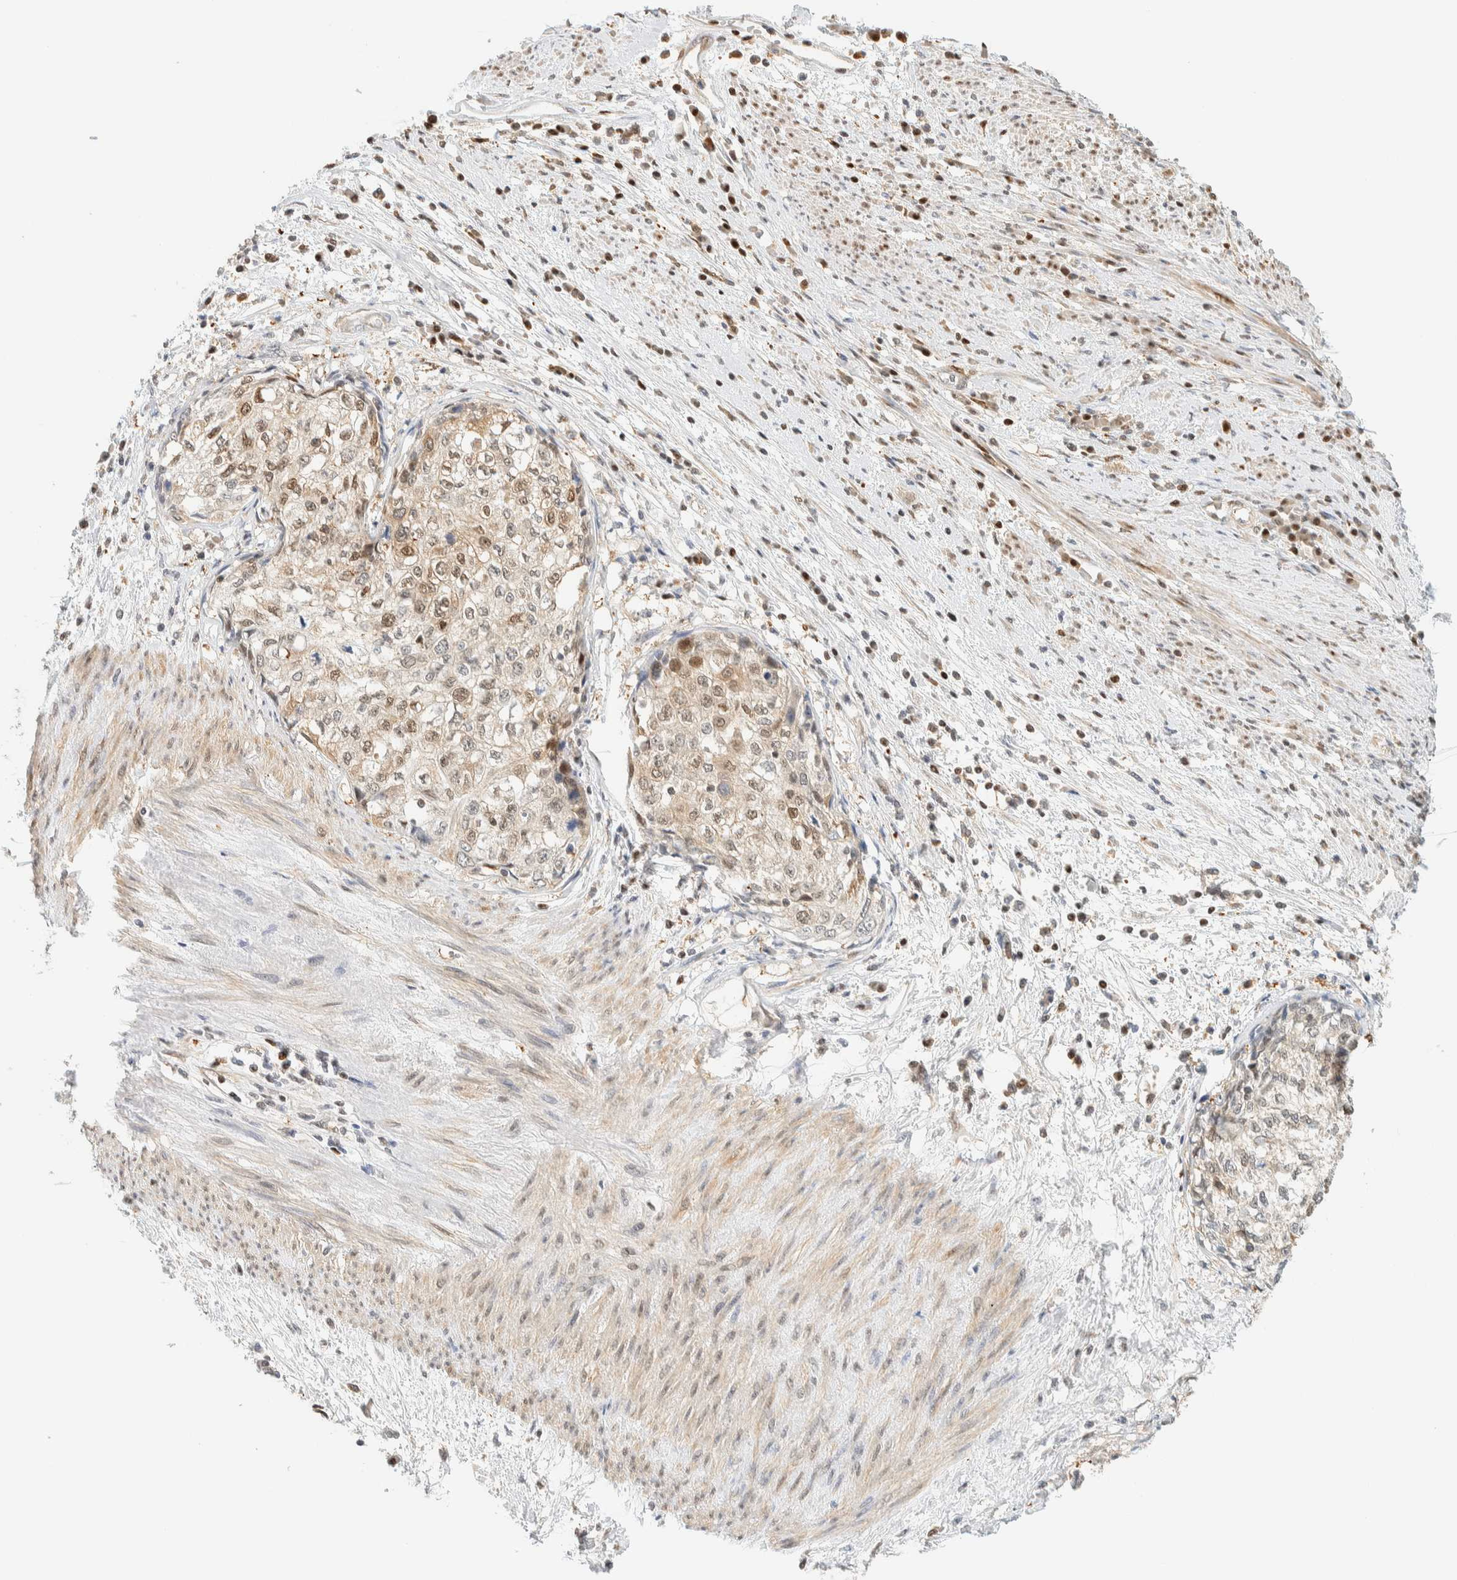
{"staining": {"intensity": "weak", "quantity": "25%-75%", "location": "cytoplasmic/membranous,nuclear"}, "tissue": "cervical cancer", "cell_type": "Tumor cells", "image_type": "cancer", "snomed": [{"axis": "morphology", "description": "Squamous cell carcinoma, NOS"}, {"axis": "topography", "description": "Cervix"}], "caption": "Tumor cells reveal low levels of weak cytoplasmic/membranous and nuclear expression in about 25%-75% of cells in cervical cancer. (brown staining indicates protein expression, while blue staining denotes nuclei).", "gene": "ZBTB37", "patient": {"sex": "female", "age": 57}}